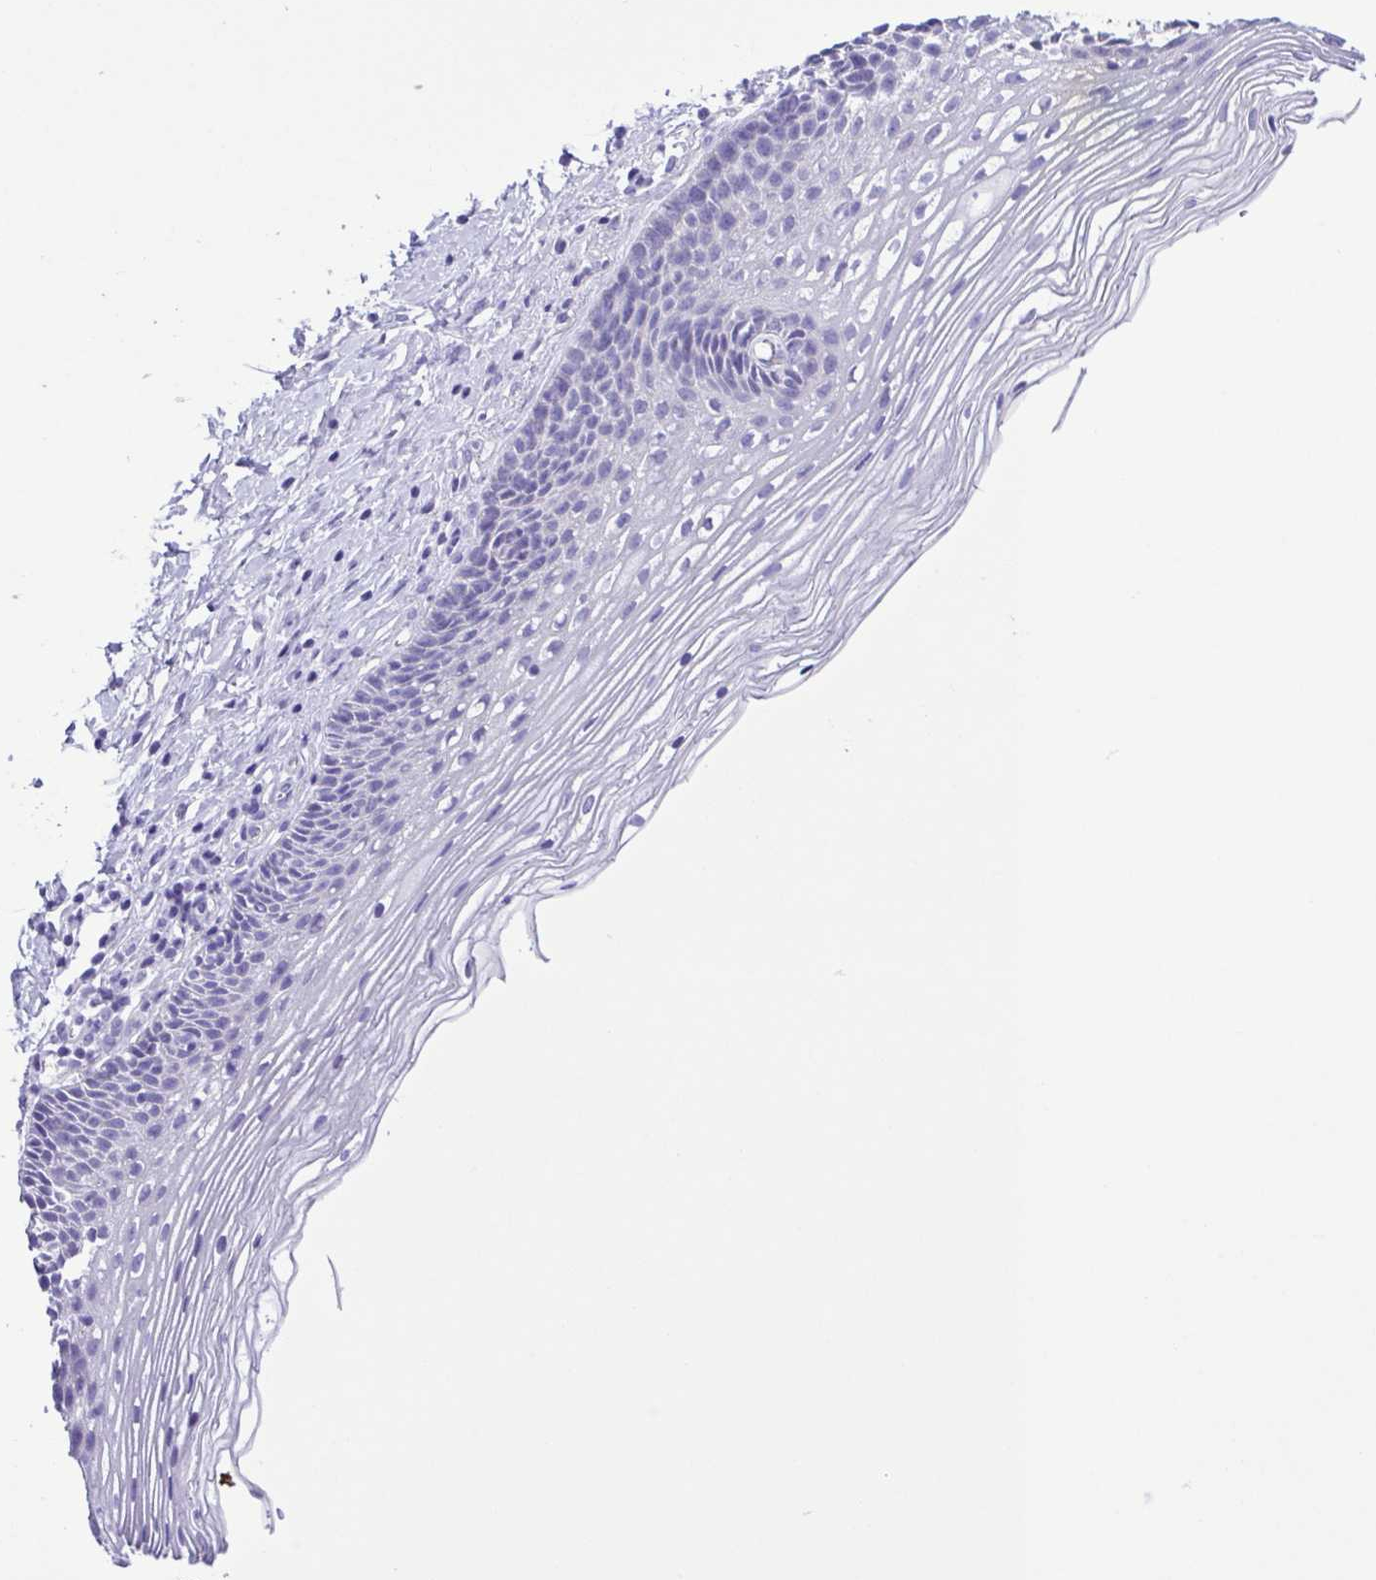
{"staining": {"intensity": "negative", "quantity": "none", "location": "none"}, "tissue": "cervix", "cell_type": "Glandular cells", "image_type": "normal", "snomed": [{"axis": "morphology", "description": "Normal tissue, NOS"}, {"axis": "topography", "description": "Cervix"}], "caption": "Cervix stained for a protein using IHC exhibits no expression glandular cells.", "gene": "SYT1", "patient": {"sex": "female", "age": 34}}